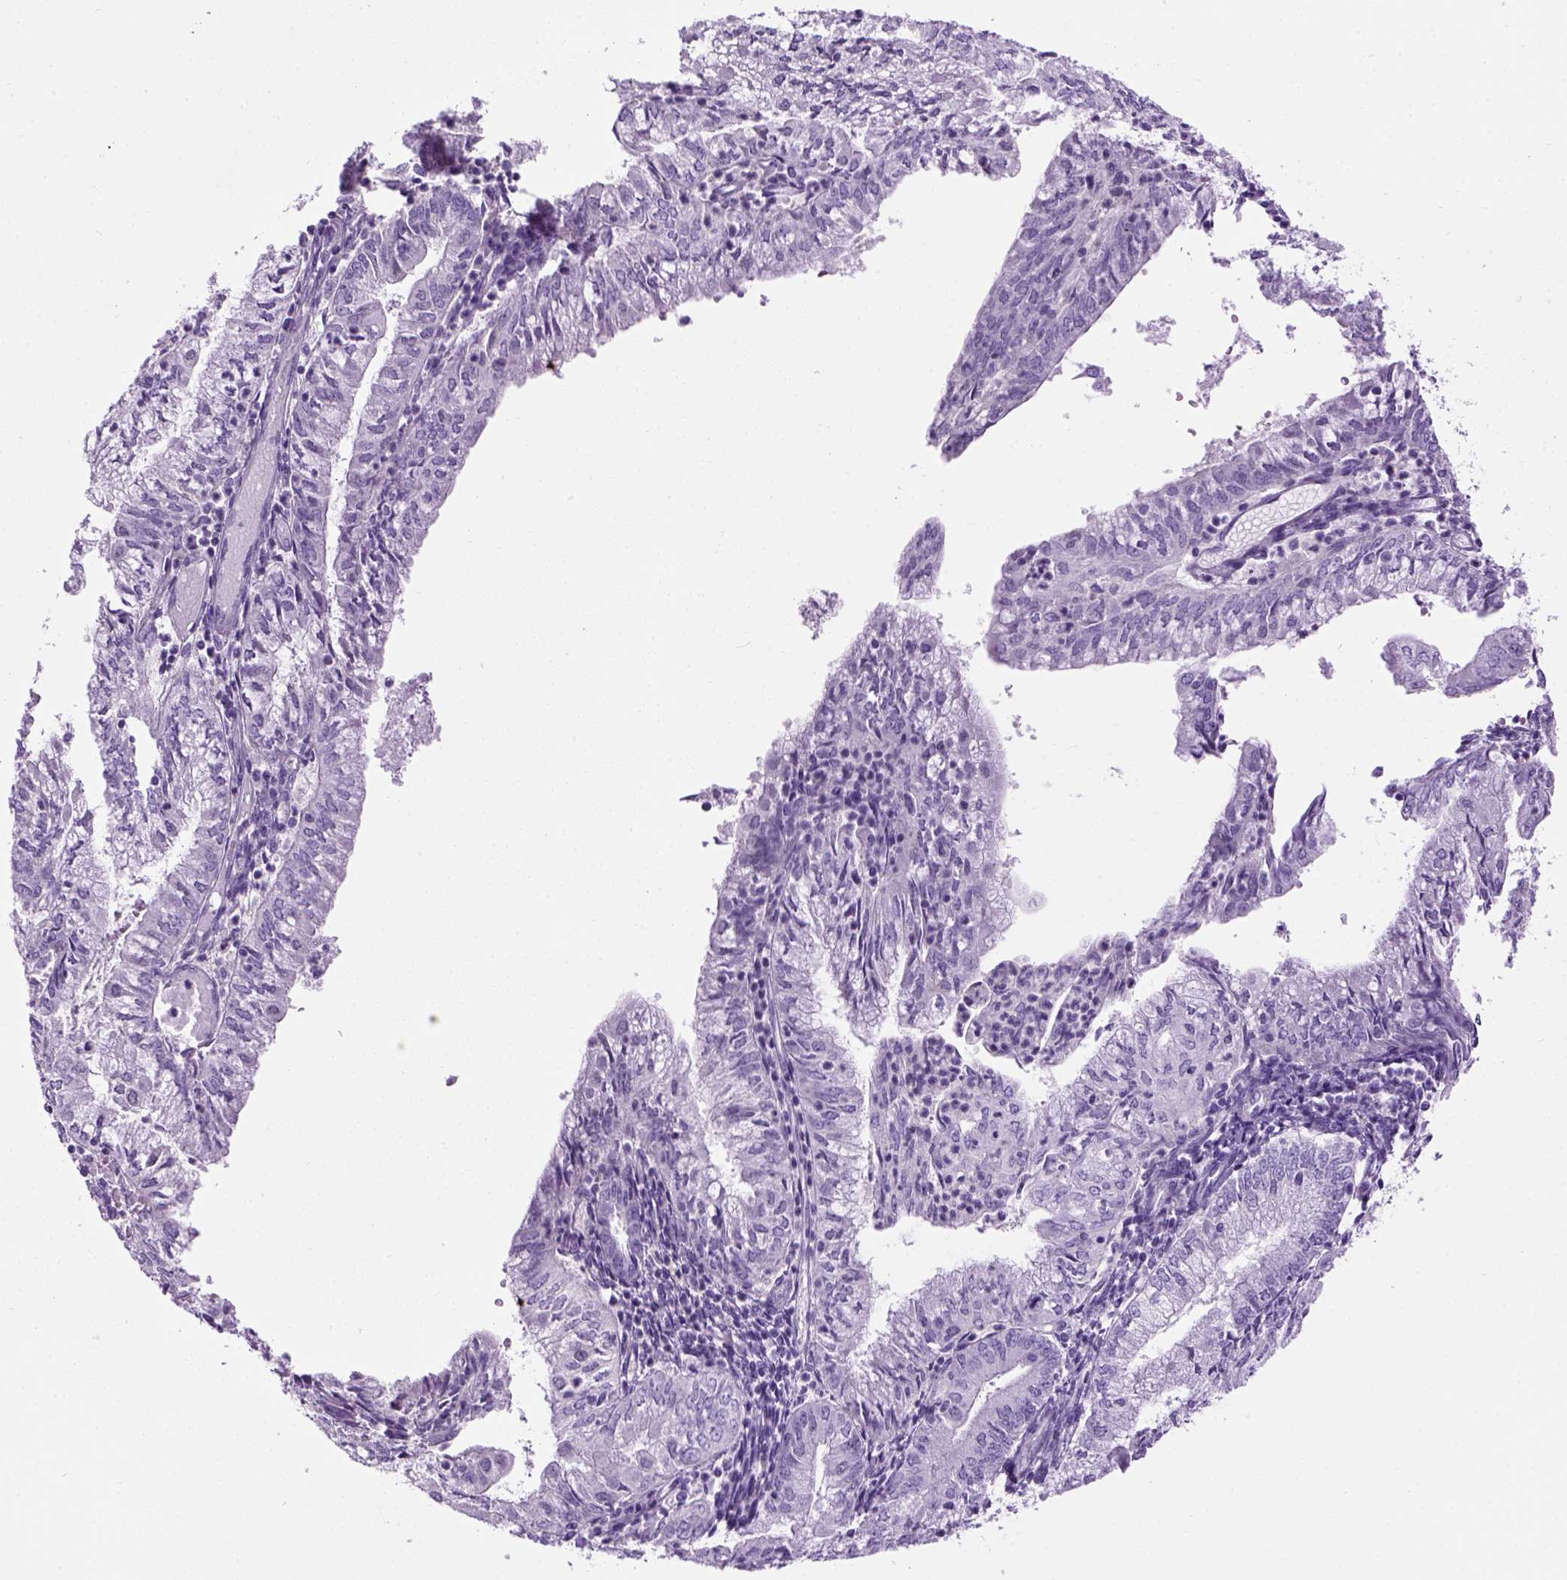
{"staining": {"intensity": "negative", "quantity": "none", "location": "none"}, "tissue": "endometrial cancer", "cell_type": "Tumor cells", "image_type": "cancer", "snomed": [{"axis": "morphology", "description": "Adenocarcinoma, NOS"}, {"axis": "topography", "description": "Endometrium"}], "caption": "Human endometrial cancer (adenocarcinoma) stained for a protein using immunohistochemistry (IHC) displays no expression in tumor cells.", "gene": "GABRB2", "patient": {"sex": "female", "age": 55}}